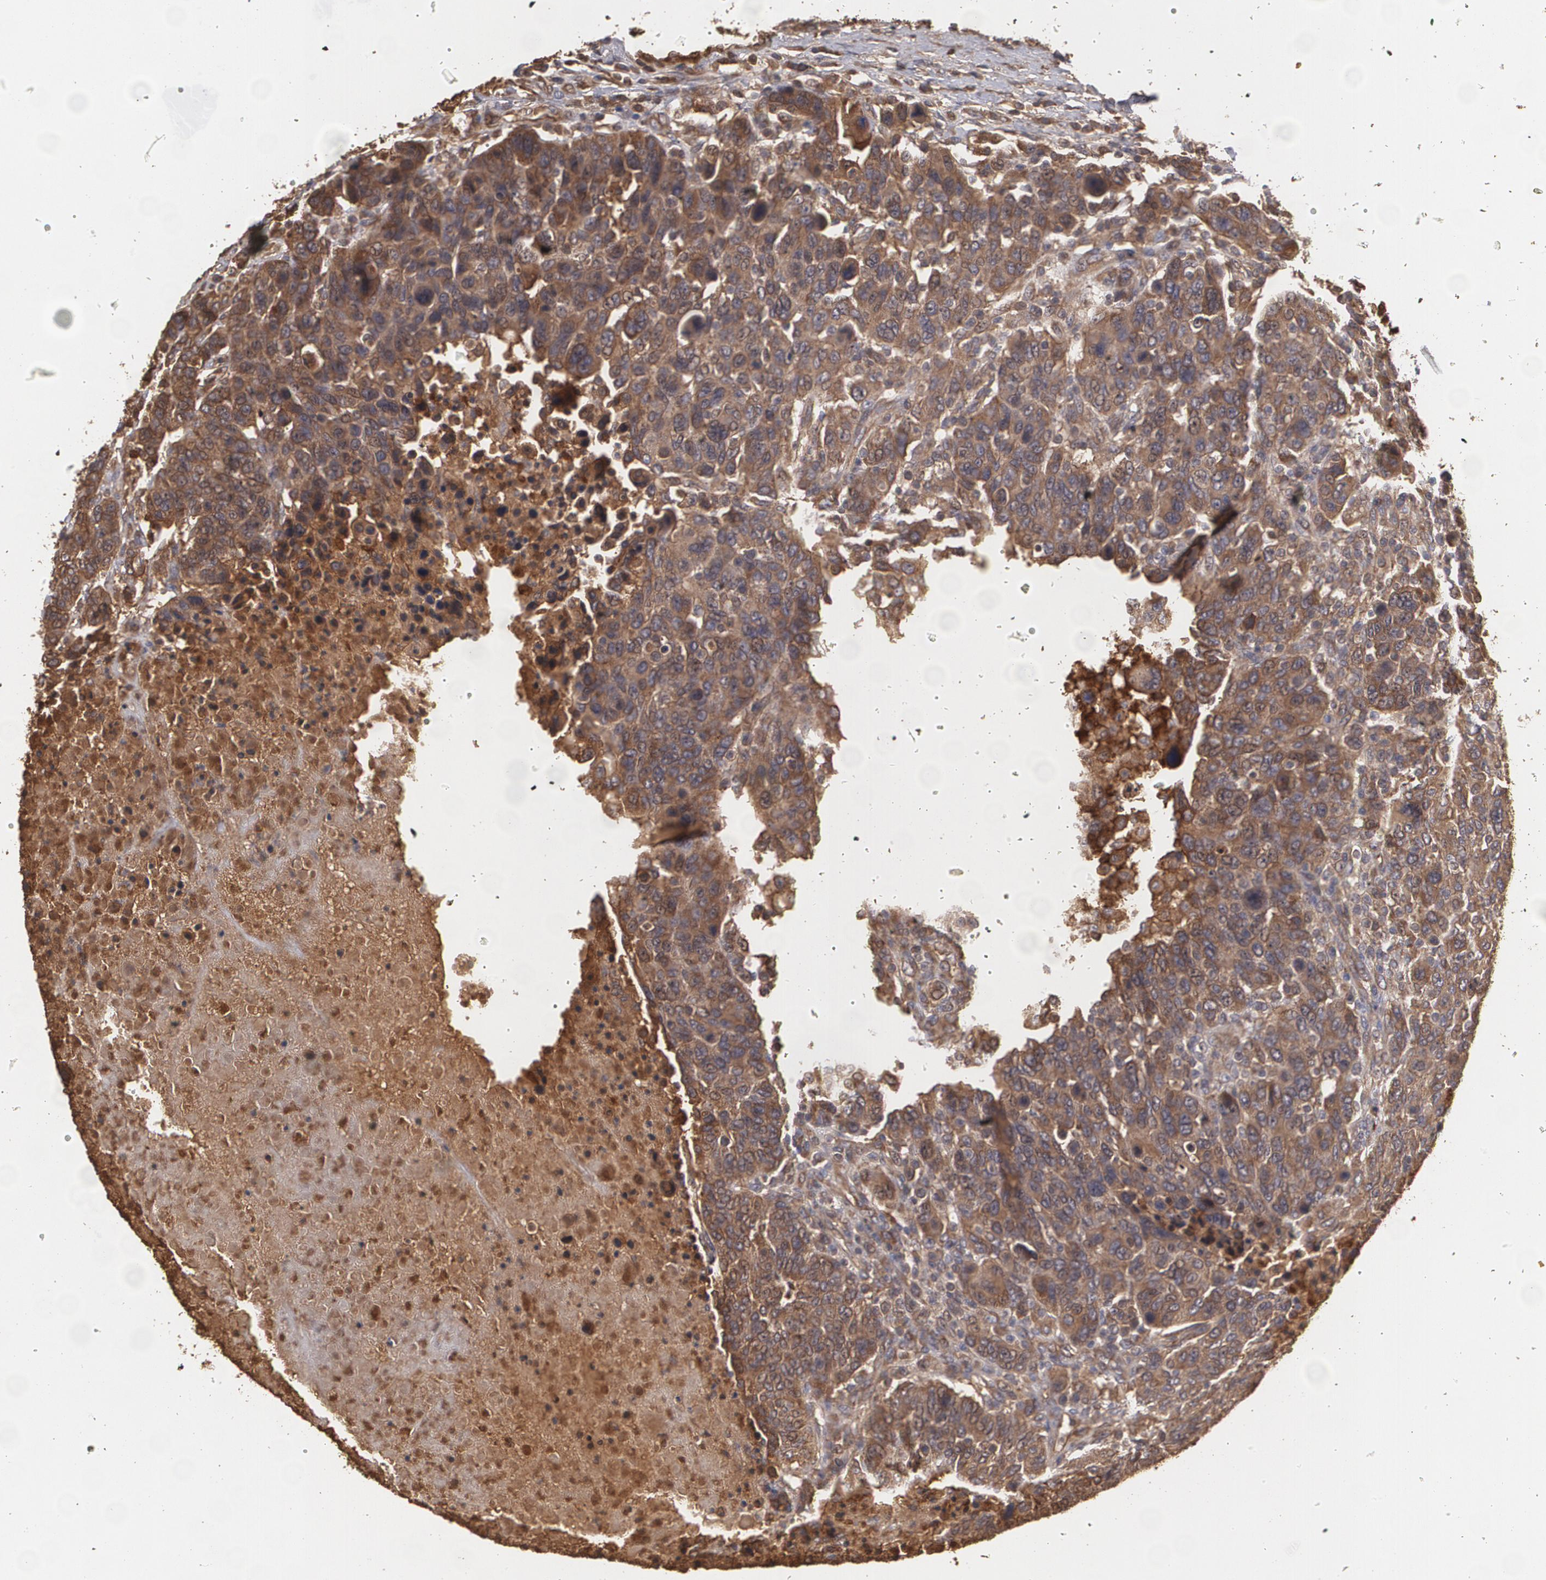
{"staining": {"intensity": "moderate", "quantity": ">75%", "location": "cytoplasmic/membranous"}, "tissue": "breast cancer", "cell_type": "Tumor cells", "image_type": "cancer", "snomed": [{"axis": "morphology", "description": "Duct carcinoma"}, {"axis": "topography", "description": "Breast"}], "caption": "IHC photomicrograph of neoplastic tissue: human invasive ductal carcinoma (breast) stained using IHC reveals medium levels of moderate protein expression localized specifically in the cytoplasmic/membranous of tumor cells, appearing as a cytoplasmic/membranous brown color.", "gene": "PON1", "patient": {"sex": "female", "age": 37}}